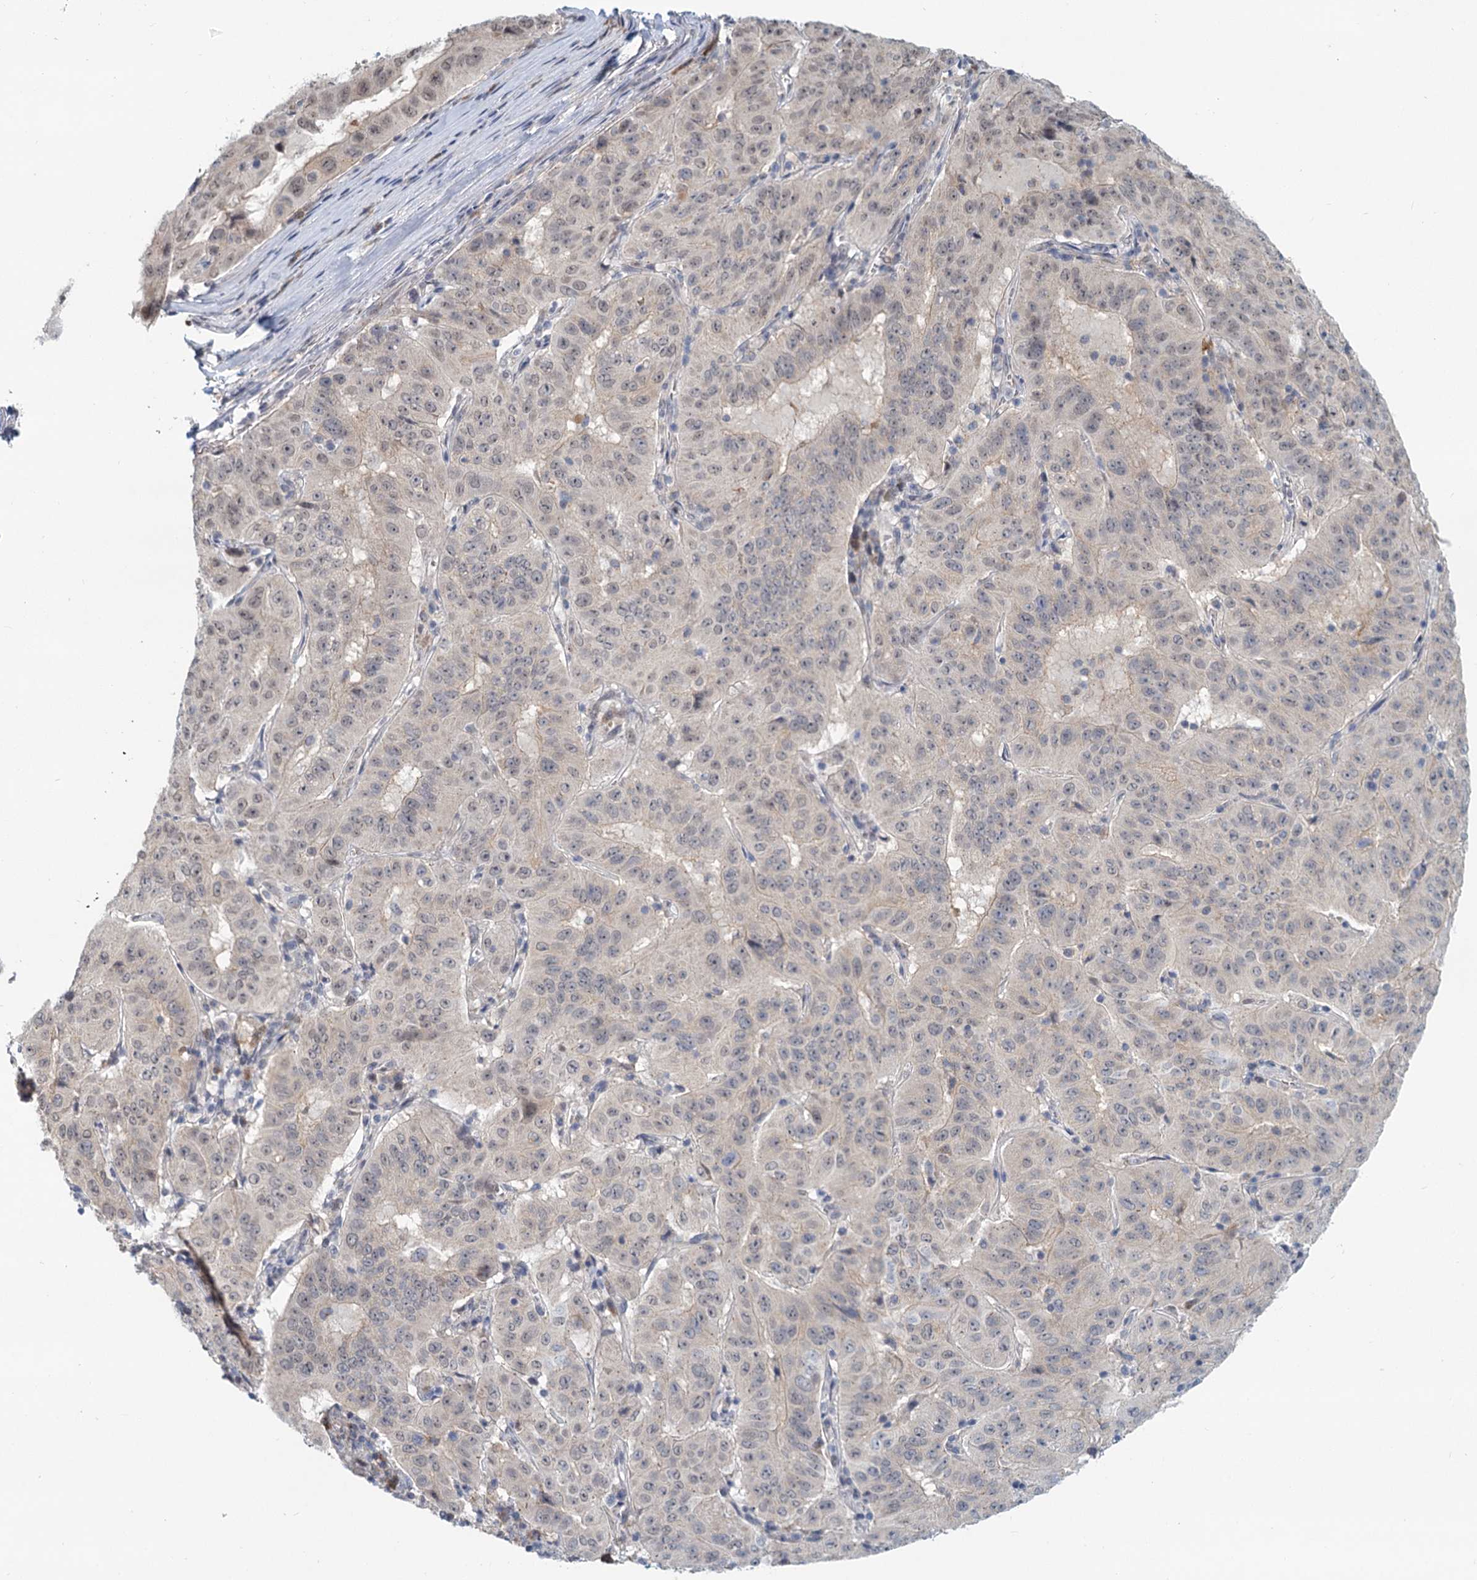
{"staining": {"intensity": "negative", "quantity": "none", "location": "none"}, "tissue": "pancreatic cancer", "cell_type": "Tumor cells", "image_type": "cancer", "snomed": [{"axis": "morphology", "description": "Adenocarcinoma, NOS"}, {"axis": "topography", "description": "Pancreas"}], "caption": "High power microscopy image of an immunohistochemistry (IHC) photomicrograph of pancreatic cancer (adenocarcinoma), revealing no significant positivity in tumor cells.", "gene": "STAP1", "patient": {"sex": "male", "age": 63}}